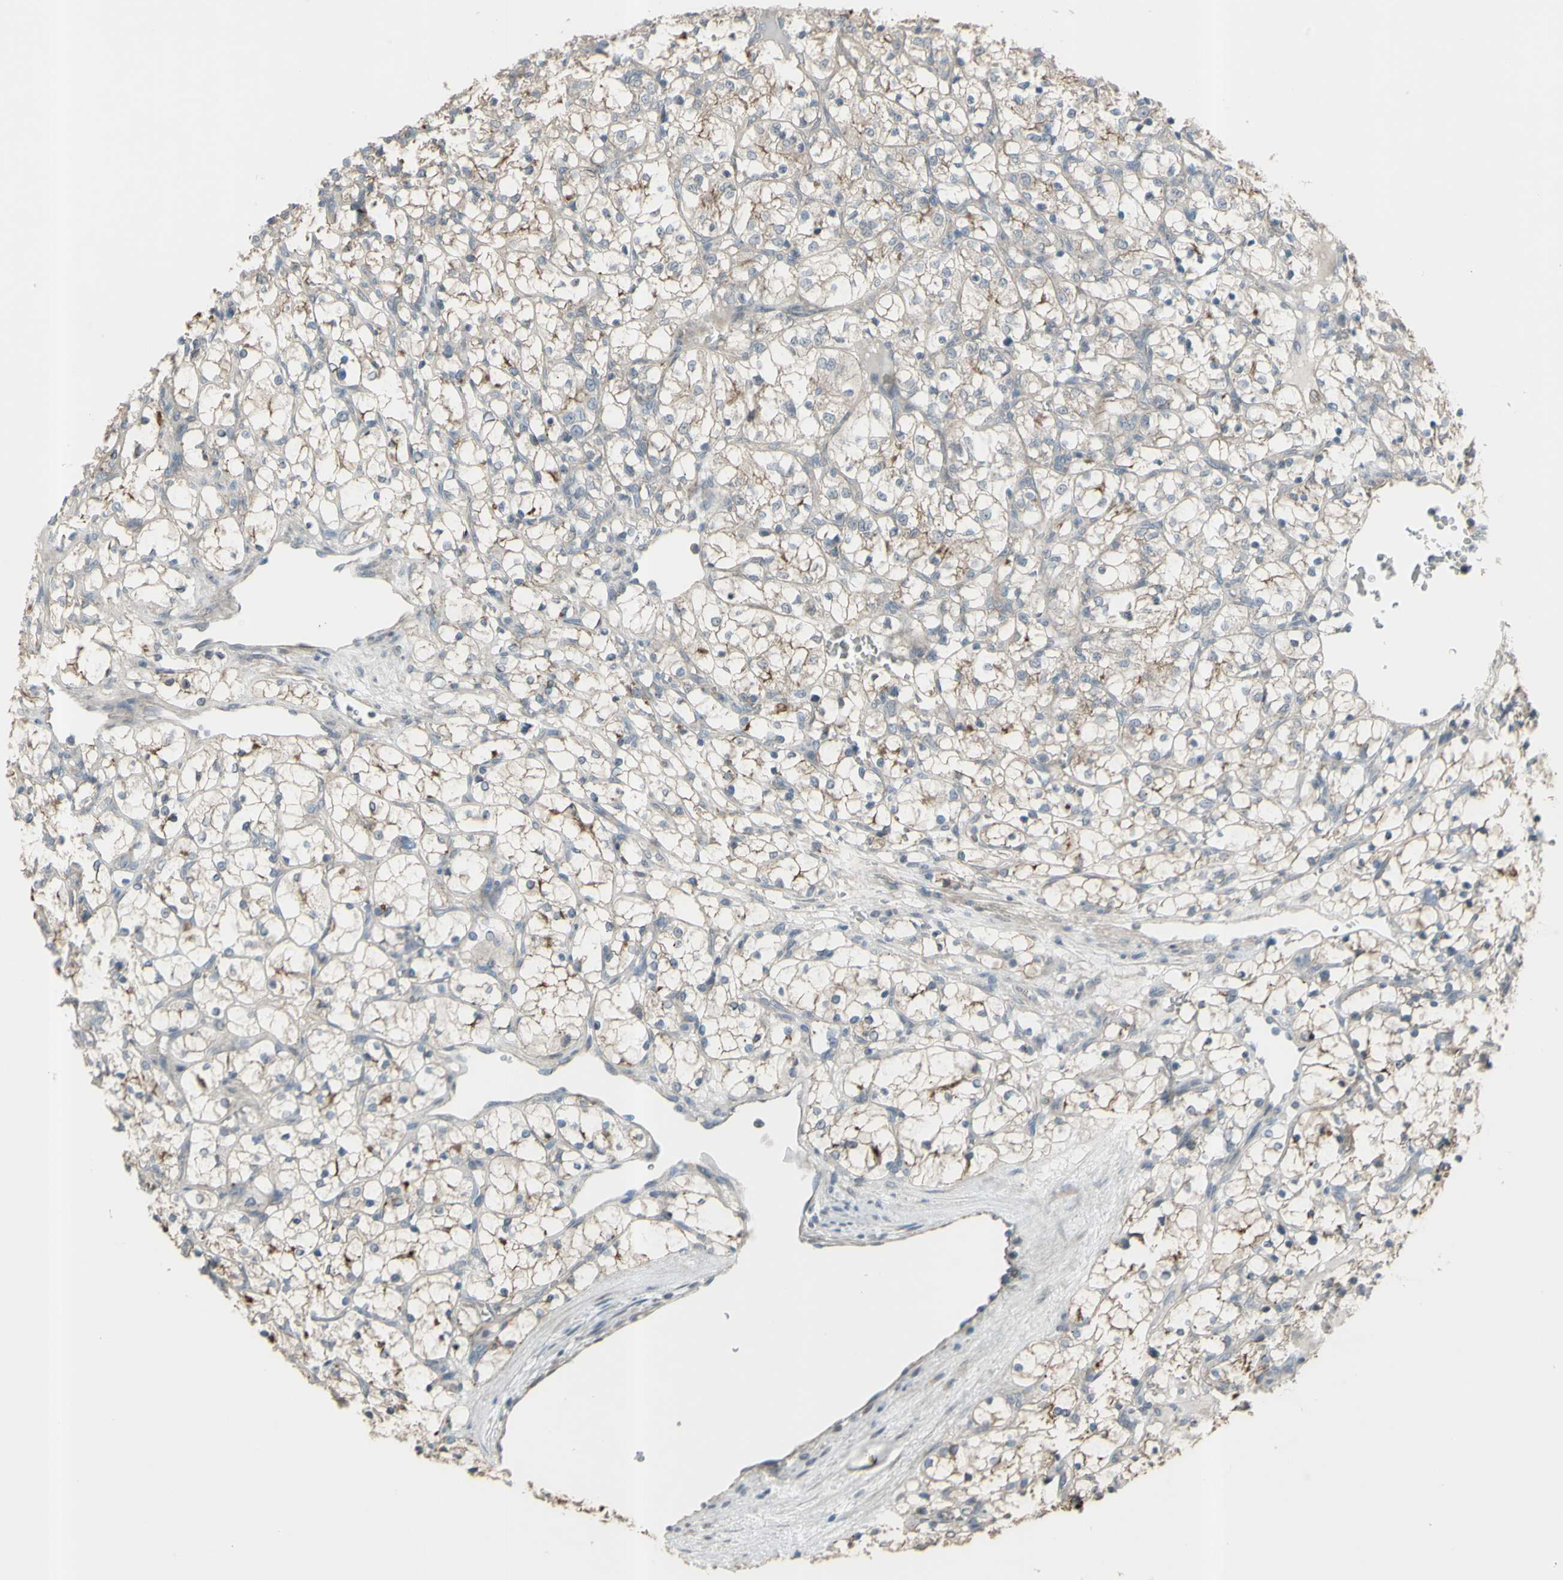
{"staining": {"intensity": "weak", "quantity": ">75%", "location": "cytoplasmic/membranous"}, "tissue": "renal cancer", "cell_type": "Tumor cells", "image_type": "cancer", "snomed": [{"axis": "morphology", "description": "Adenocarcinoma, NOS"}, {"axis": "topography", "description": "Kidney"}], "caption": "Immunohistochemistry (IHC) of adenocarcinoma (renal) exhibits low levels of weak cytoplasmic/membranous staining in about >75% of tumor cells.", "gene": "GRAMD1B", "patient": {"sex": "female", "age": 69}}